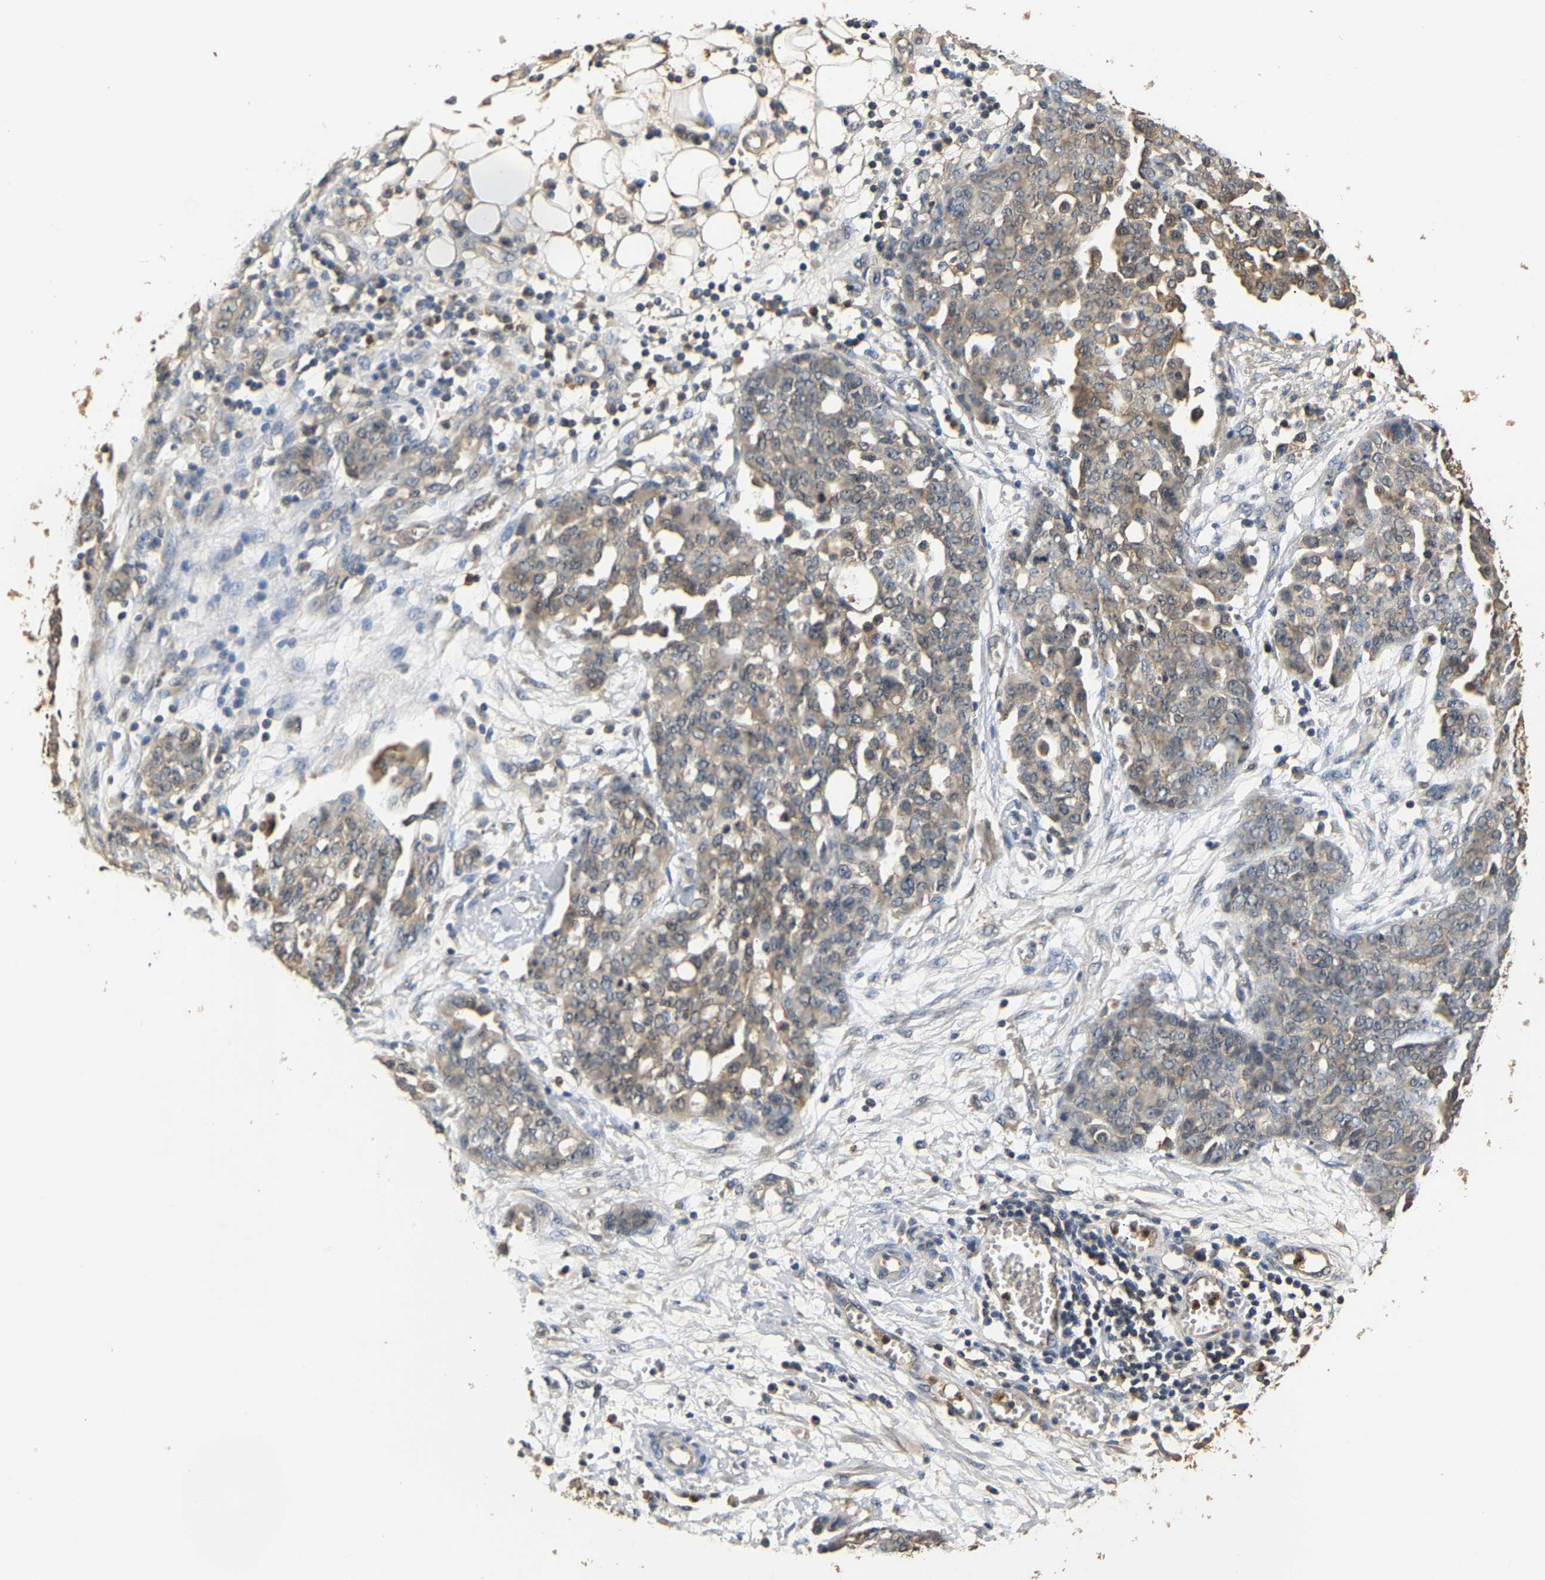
{"staining": {"intensity": "weak", "quantity": ">75%", "location": "cytoplasmic/membranous"}, "tissue": "ovarian cancer", "cell_type": "Tumor cells", "image_type": "cancer", "snomed": [{"axis": "morphology", "description": "Cystadenocarcinoma, serous, NOS"}, {"axis": "topography", "description": "Soft tissue"}, {"axis": "topography", "description": "Ovary"}], "caption": "DAB (3,3'-diaminobenzidine) immunohistochemical staining of human ovarian serous cystadenocarcinoma demonstrates weak cytoplasmic/membranous protein staining in about >75% of tumor cells. (DAB = brown stain, brightfield microscopy at high magnification).", "gene": "GPI", "patient": {"sex": "female", "age": 57}}